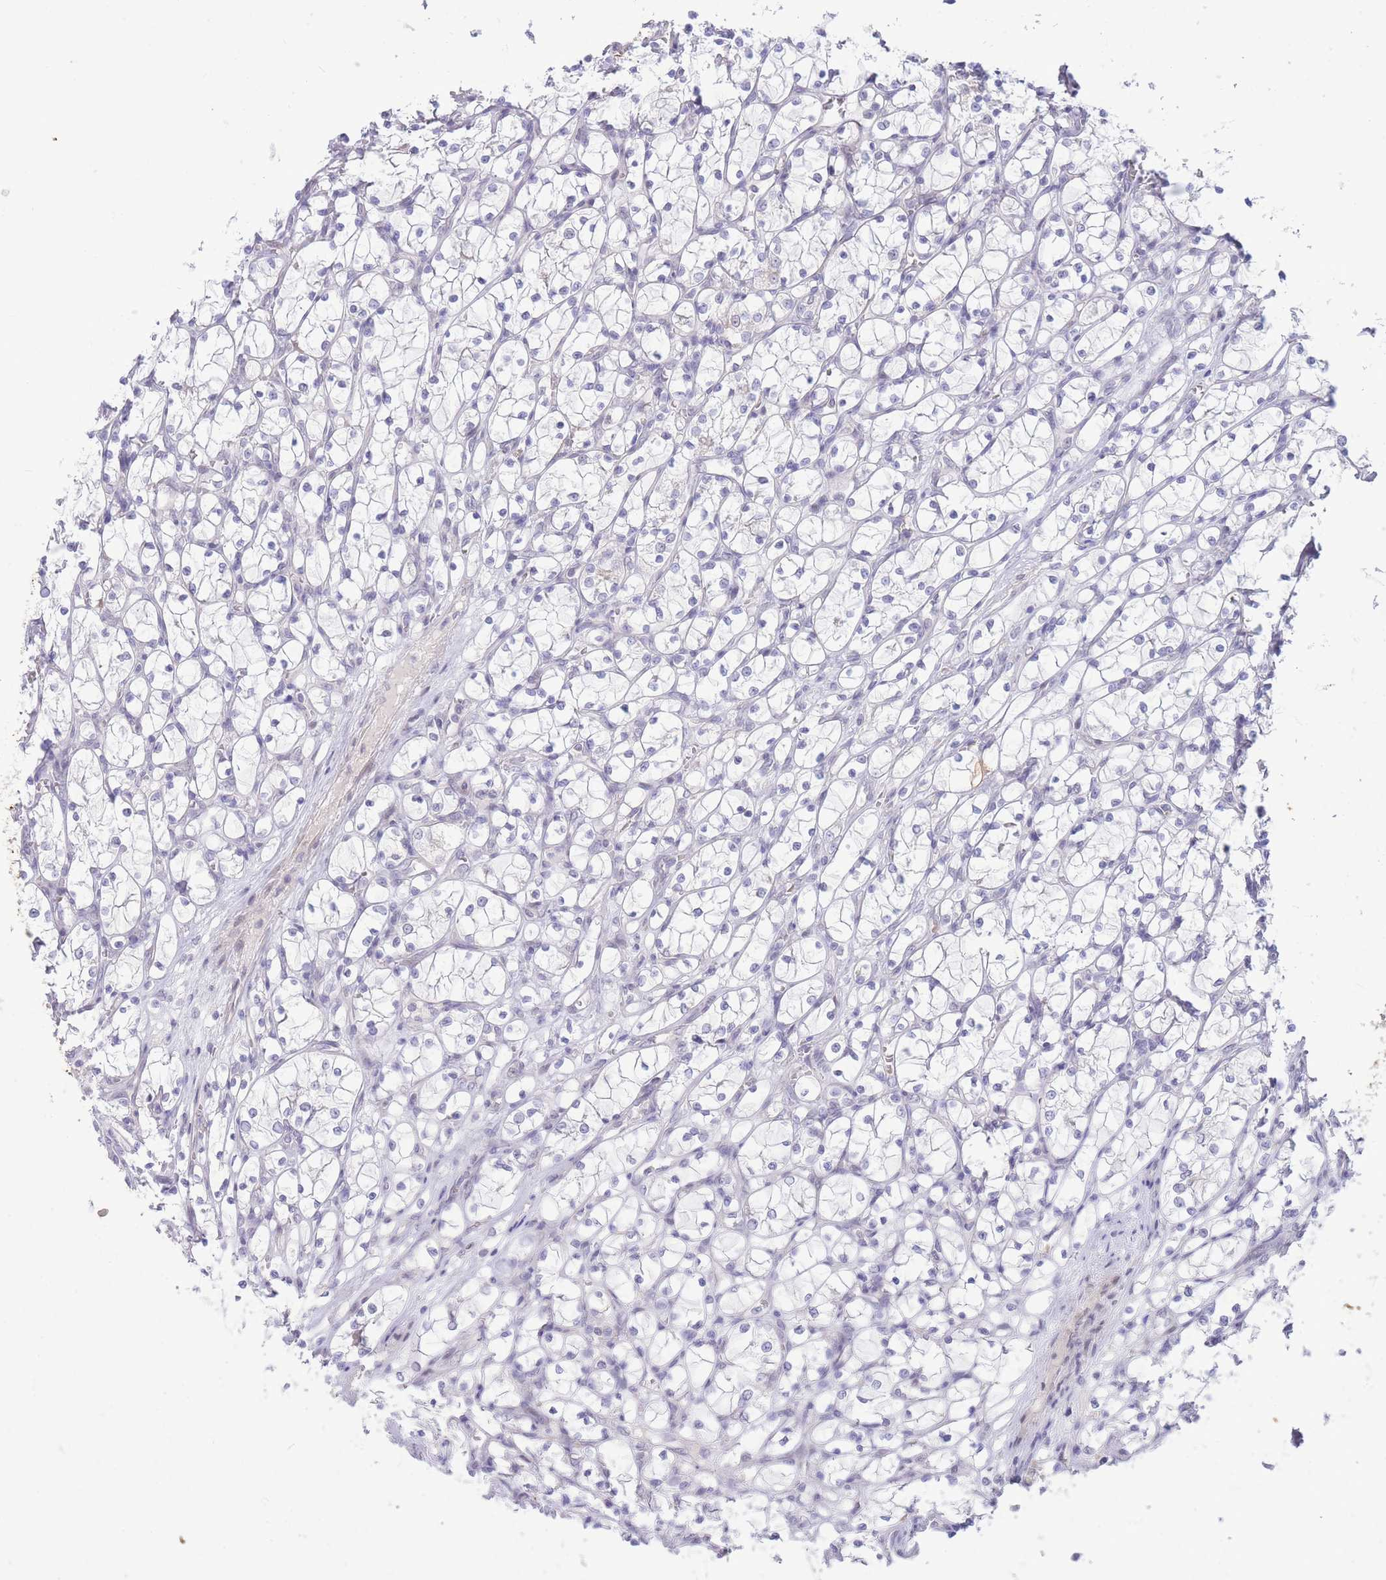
{"staining": {"intensity": "negative", "quantity": "none", "location": "none"}, "tissue": "renal cancer", "cell_type": "Tumor cells", "image_type": "cancer", "snomed": [{"axis": "morphology", "description": "Adenocarcinoma, NOS"}, {"axis": "topography", "description": "Kidney"}], "caption": "An image of renal adenocarcinoma stained for a protein reveals no brown staining in tumor cells.", "gene": "FBXO46", "patient": {"sex": "female", "age": 69}}